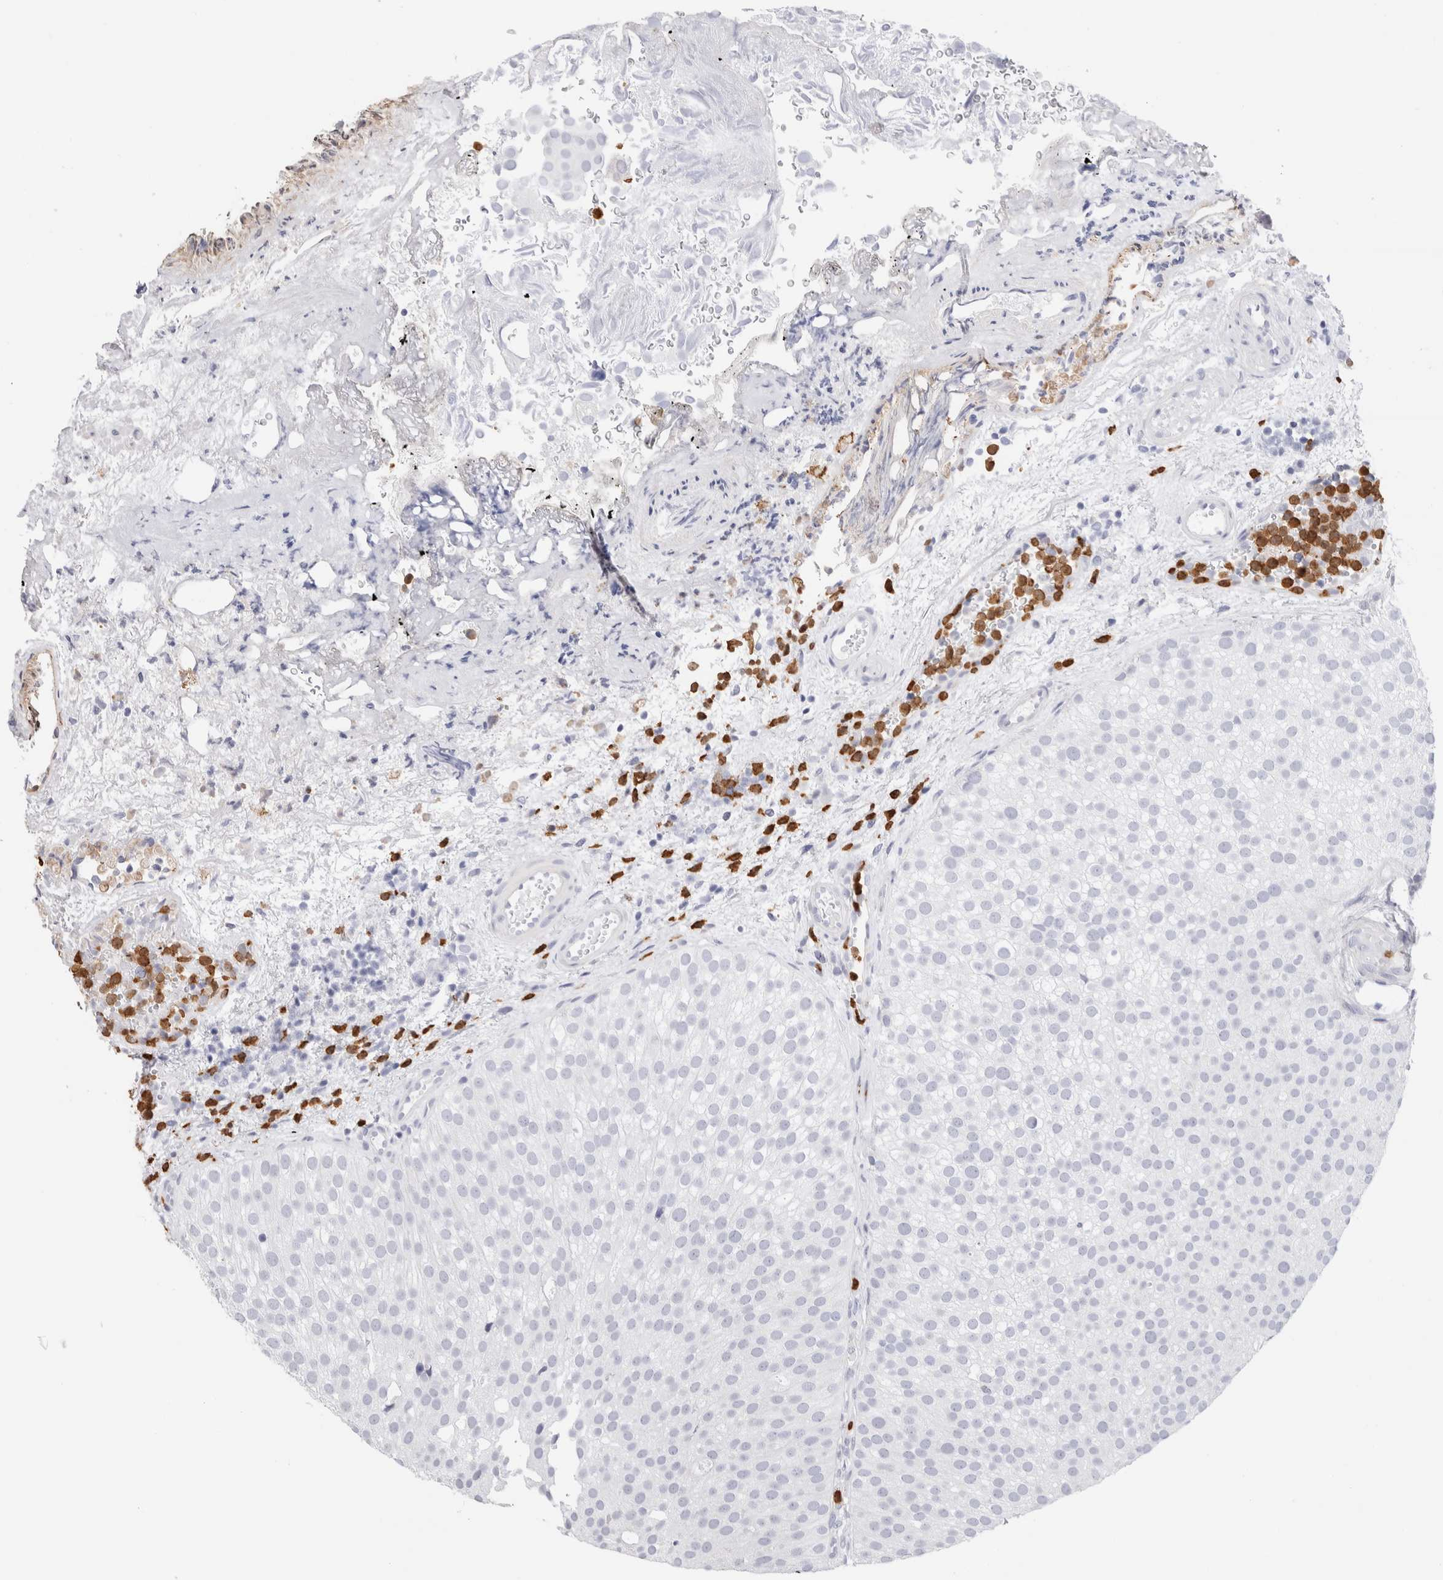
{"staining": {"intensity": "negative", "quantity": "none", "location": "none"}, "tissue": "urothelial cancer", "cell_type": "Tumor cells", "image_type": "cancer", "snomed": [{"axis": "morphology", "description": "Urothelial carcinoma, Low grade"}, {"axis": "topography", "description": "Urinary bladder"}], "caption": "Immunohistochemistry of human low-grade urothelial carcinoma displays no expression in tumor cells.", "gene": "SLC10A5", "patient": {"sex": "male", "age": 78}}